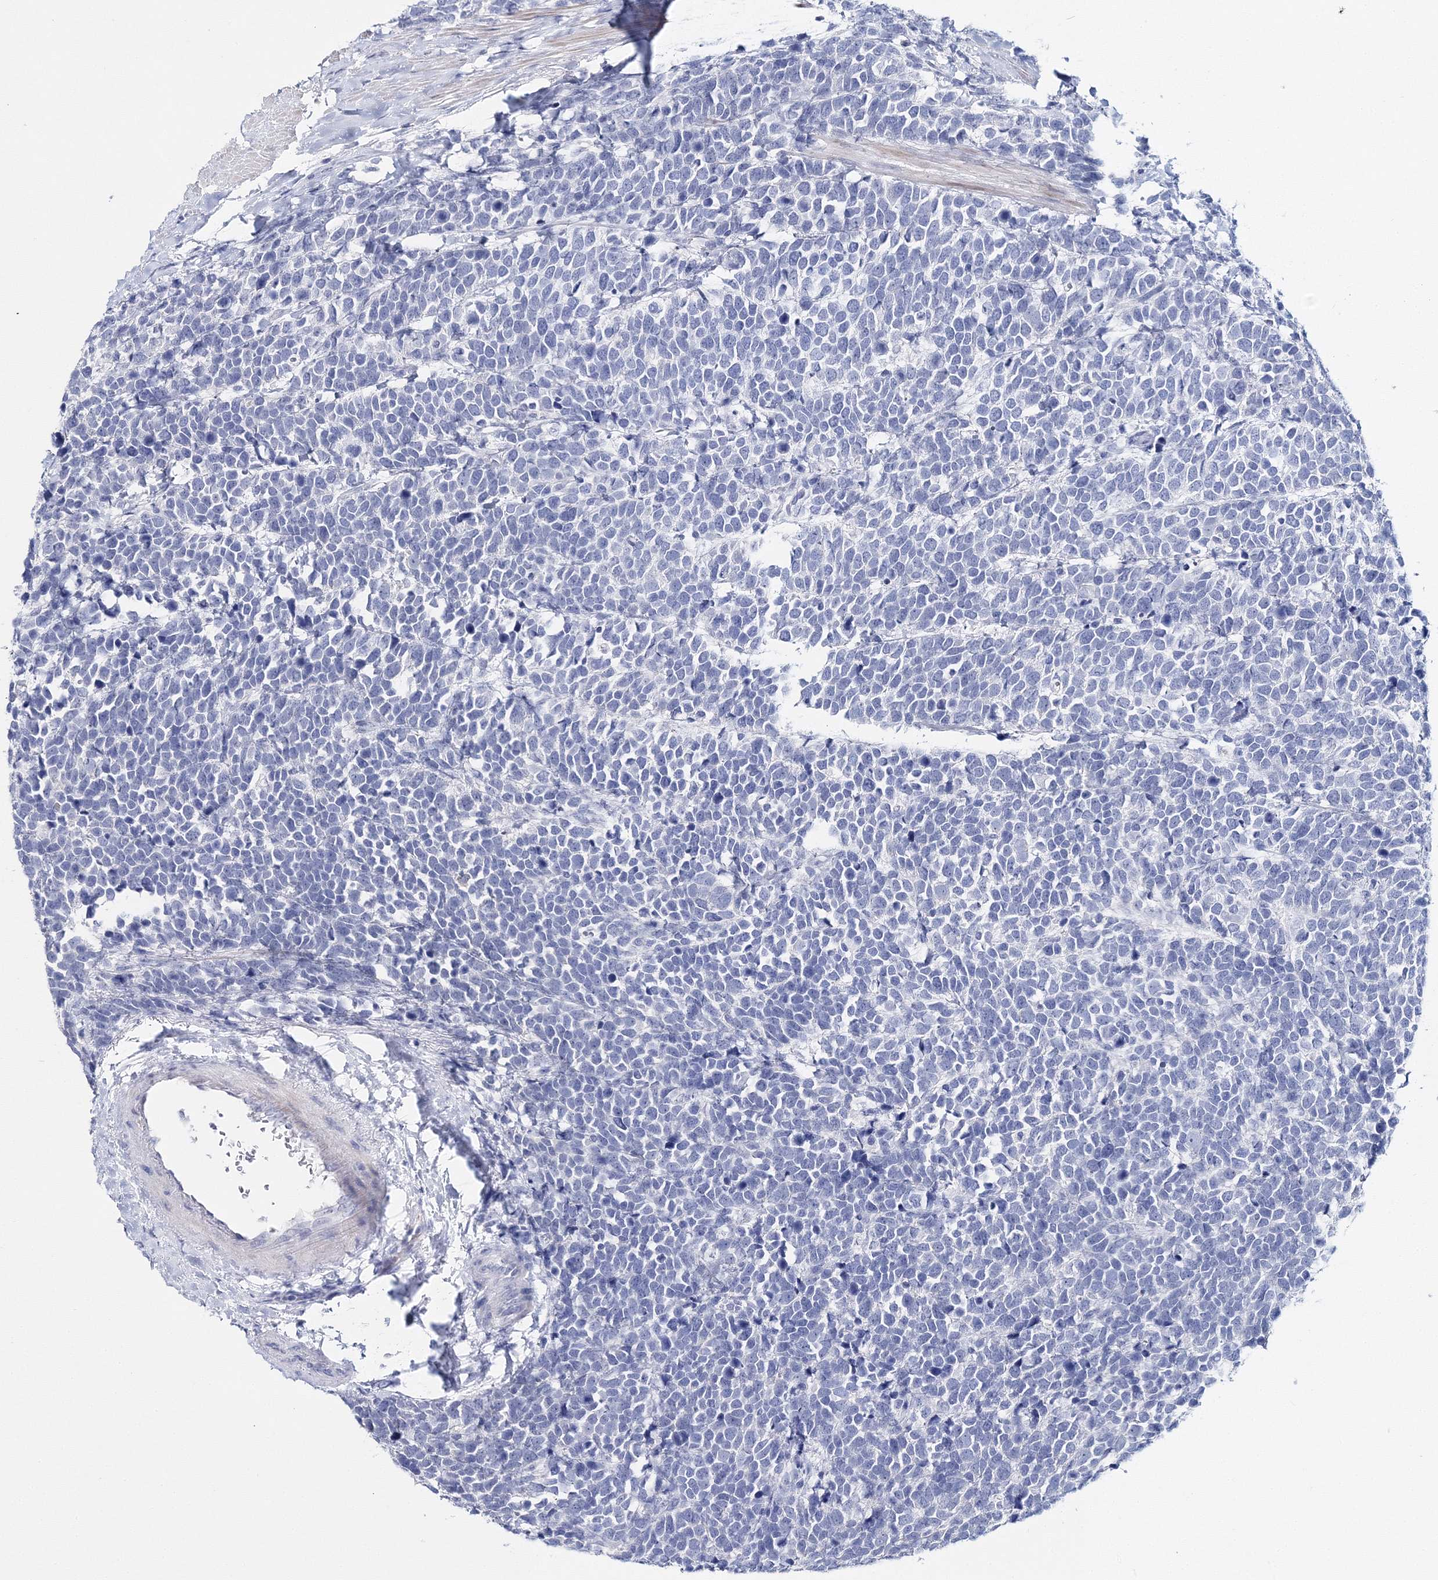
{"staining": {"intensity": "negative", "quantity": "none", "location": "none"}, "tissue": "urothelial cancer", "cell_type": "Tumor cells", "image_type": "cancer", "snomed": [{"axis": "morphology", "description": "Urothelial carcinoma, High grade"}, {"axis": "topography", "description": "Urinary bladder"}], "caption": "The photomicrograph demonstrates no significant staining in tumor cells of urothelial cancer.", "gene": "MYOZ2", "patient": {"sex": "female", "age": 82}}